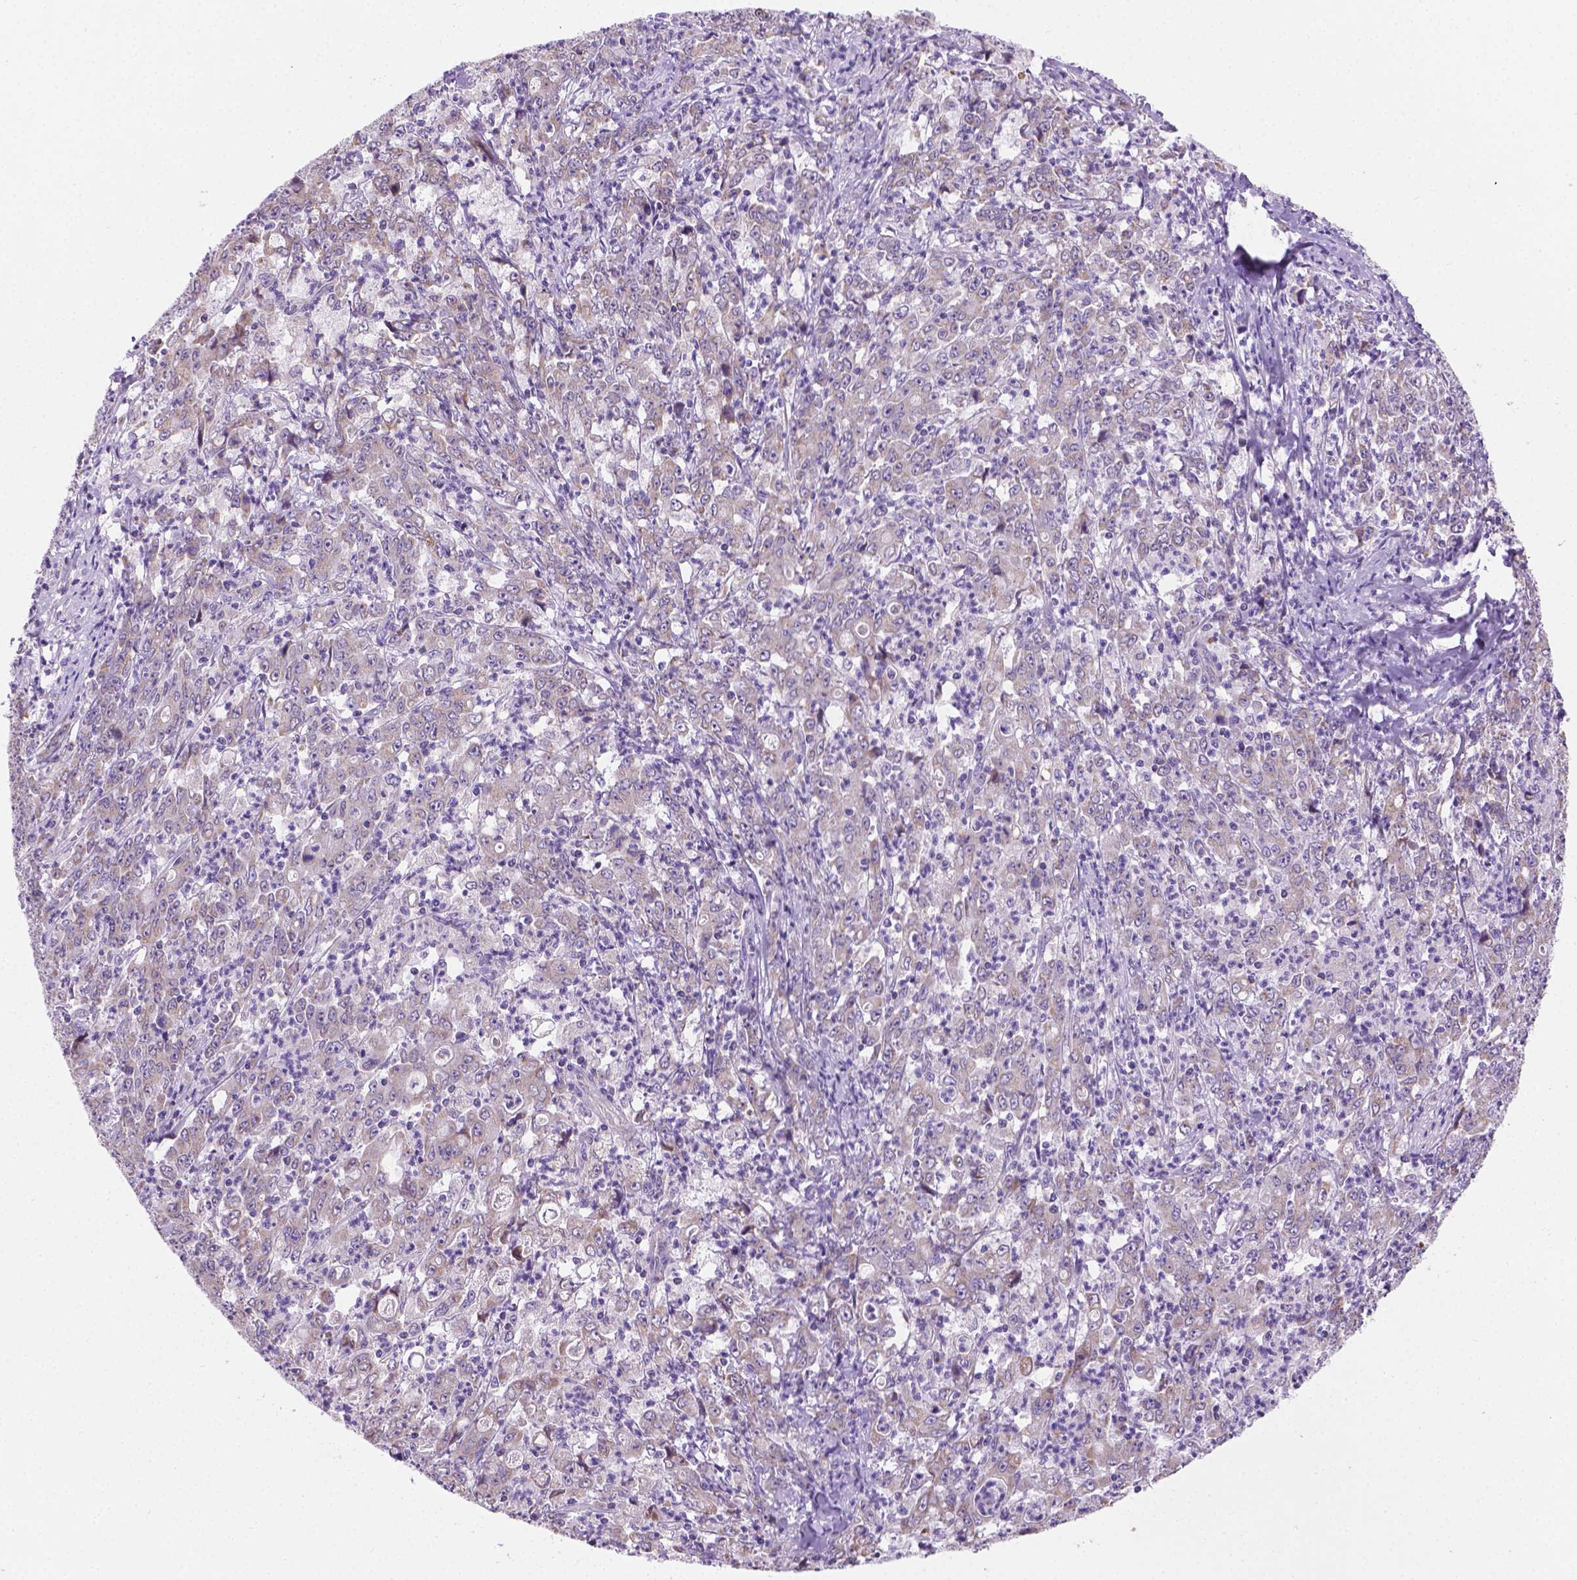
{"staining": {"intensity": "negative", "quantity": "none", "location": "none"}, "tissue": "stomach cancer", "cell_type": "Tumor cells", "image_type": "cancer", "snomed": [{"axis": "morphology", "description": "Adenocarcinoma, NOS"}, {"axis": "topography", "description": "Stomach, lower"}], "caption": "Immunohistochemical staining of human stomach adenocarcinoma exhibits no significant staining in tumor cells. (IHC, brightfield microscopy, high magnification).", "gene": "CSPG5", "patient": {"sex": "female", "age": 71}}